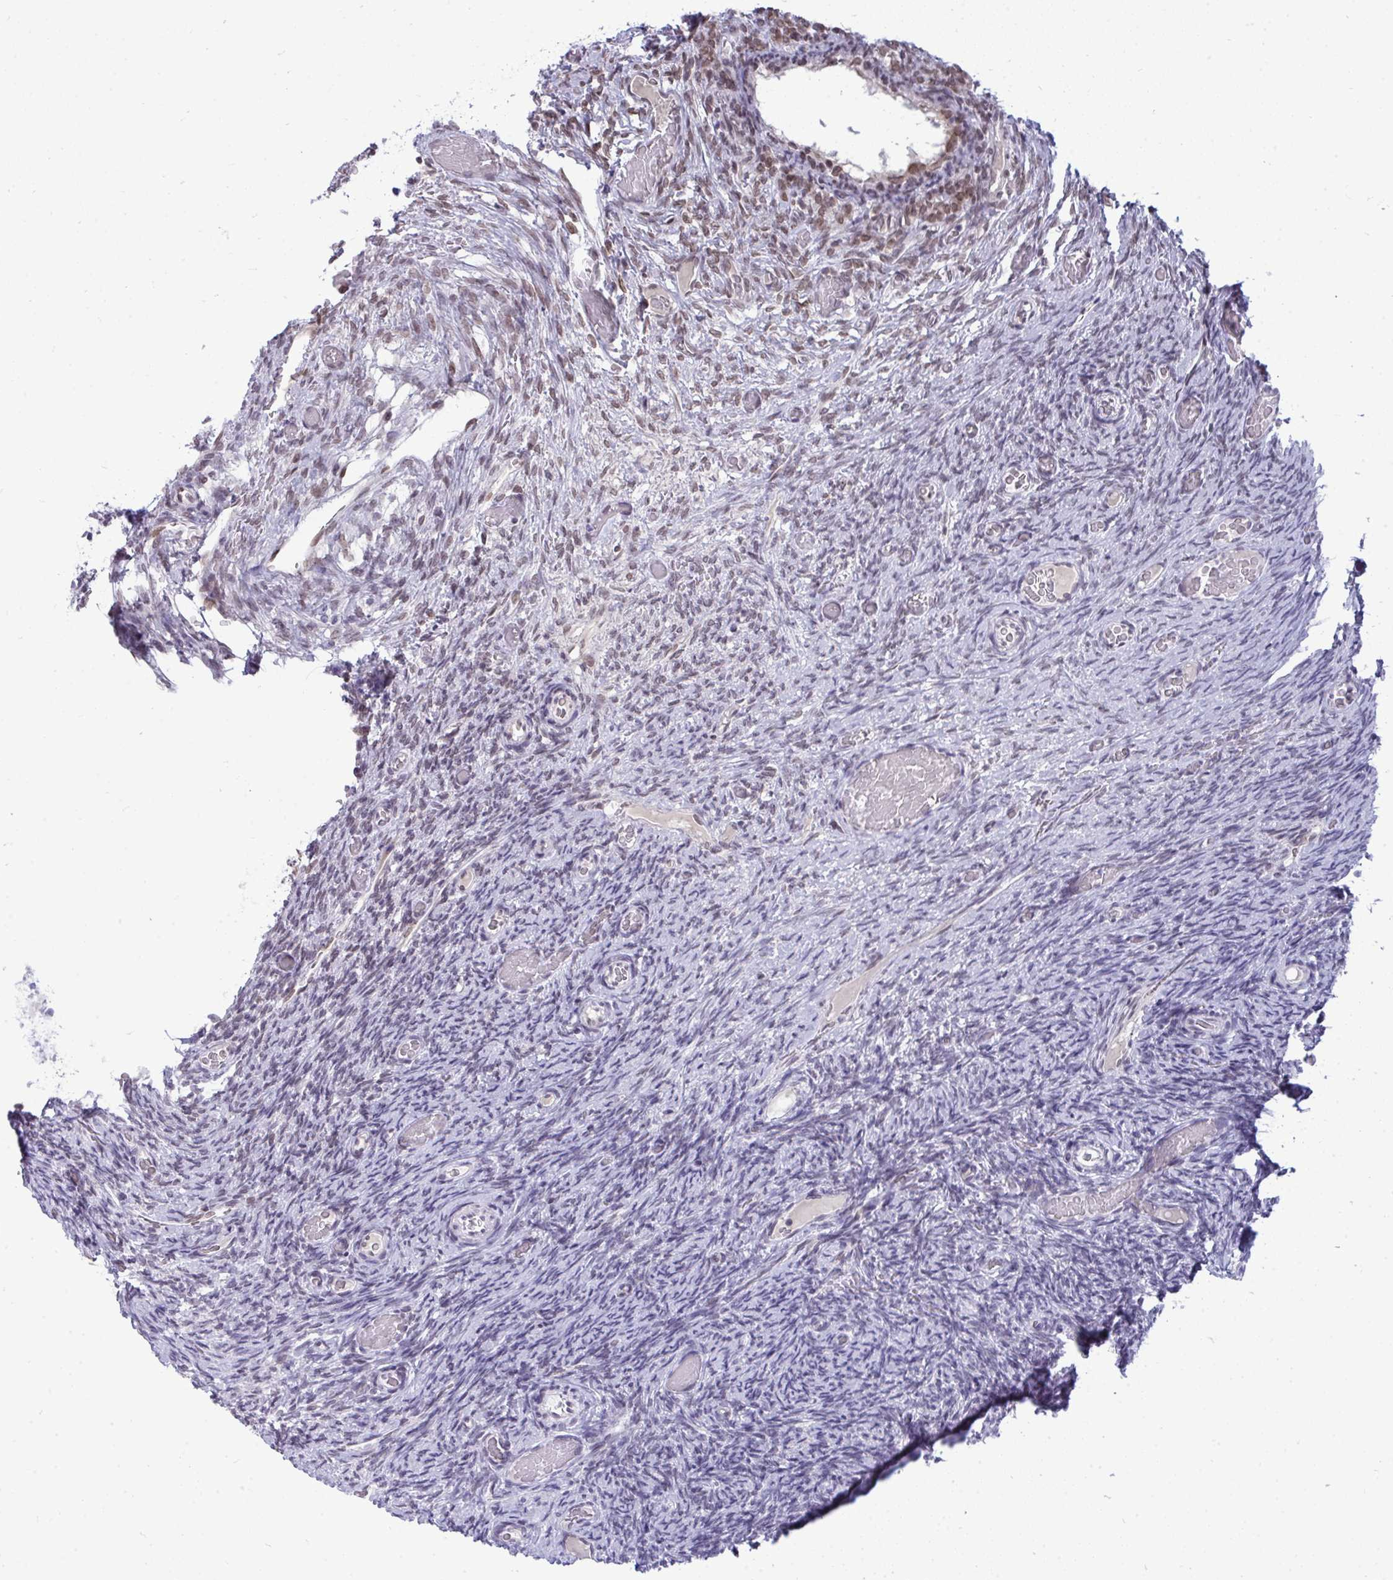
{"staining": {"intensity": "weak", "quantity": "25%-75%", "location": "nuclear"}, "tissue": "ovary", "cell_type": "Ovarian stroma cells", "image_type": "normal", "snomed": [{"axis": "morphology", "description": "Normal tissue, NOS"}, {"axis": "topography", "description": "Ovary"}], "caption": "Immunohistochemical staining of benign human ovary displays low levels of weak nuclear positivity in about 25%-75% of ovarian stroma cells.", "gene": "JPT1", "patient": {"sex": "female", "age": 34}}